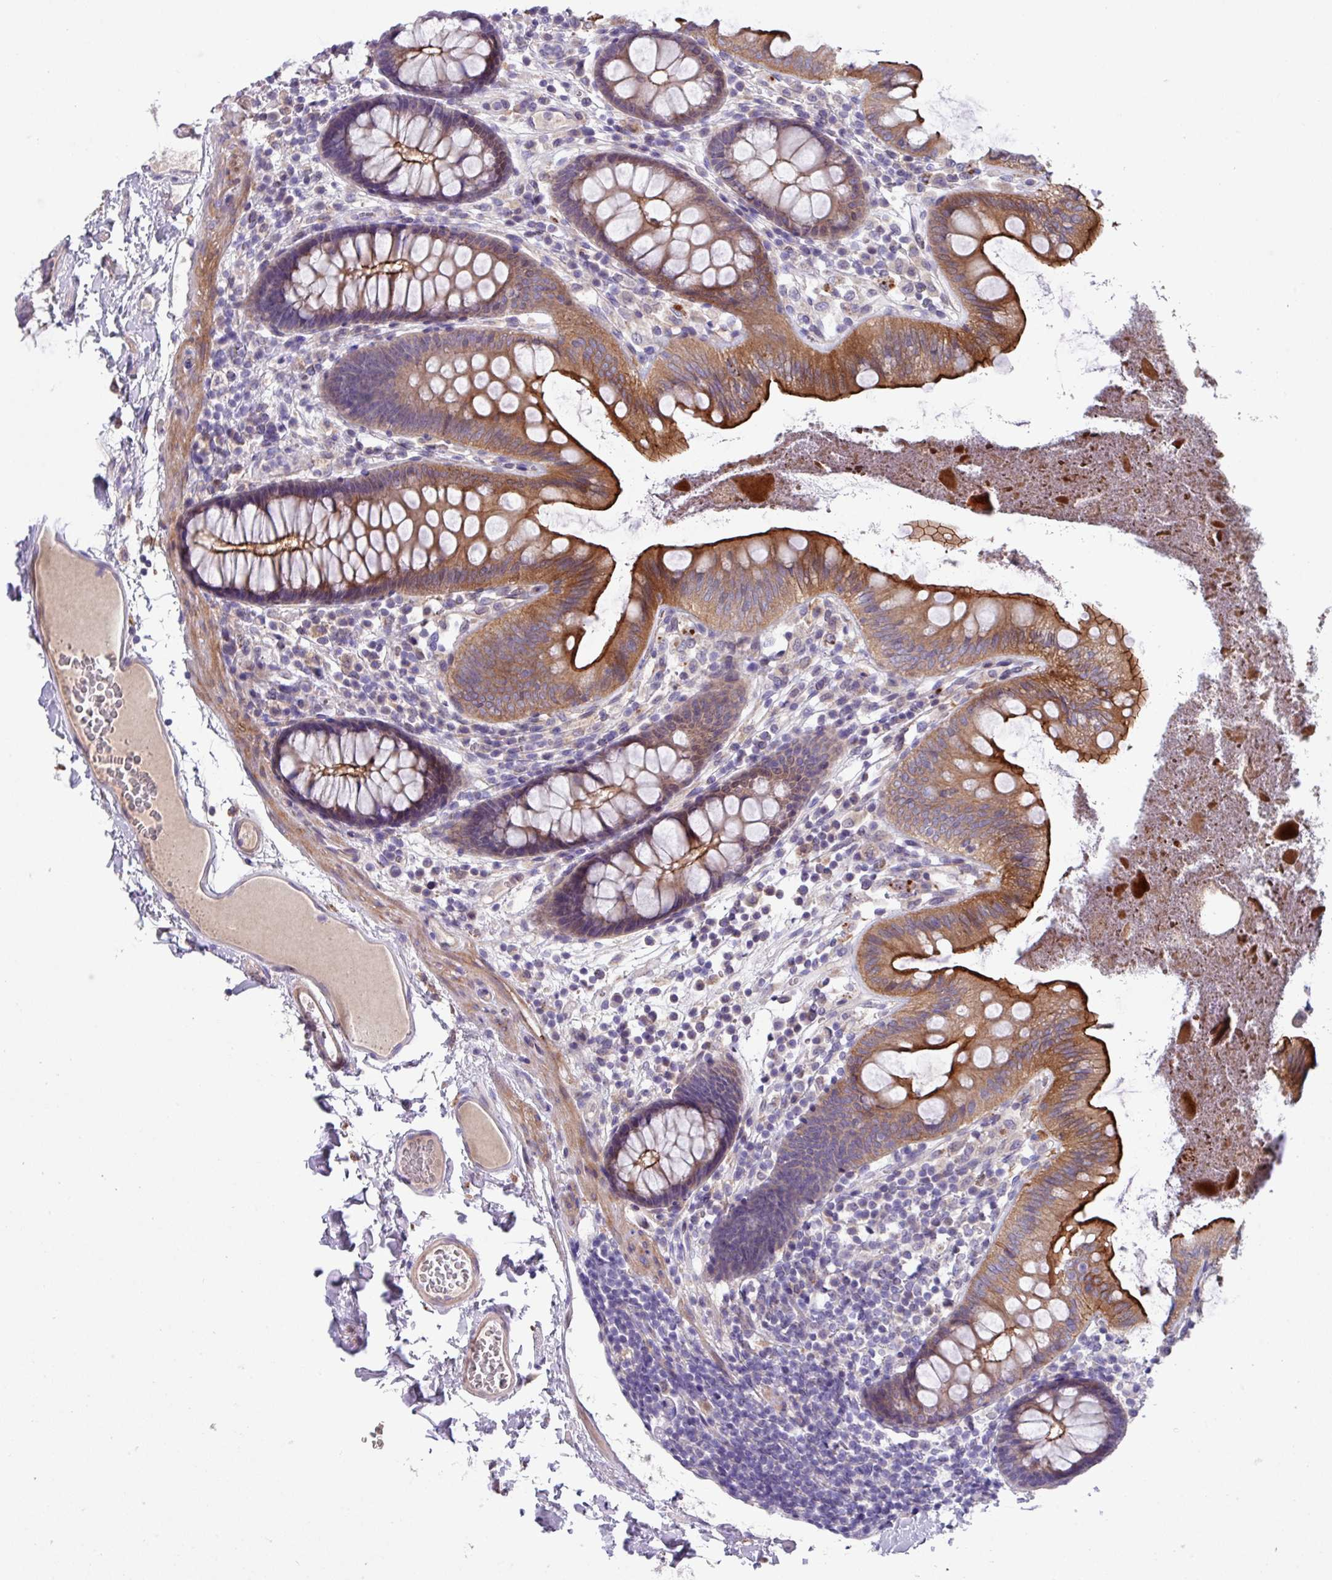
{"staining": {"intensity": "moderate", "quantity": "25%-75%", "location": "cytoplasmic/membranous"}, "tissue": "colon", "cell_type": "Endothelial cells", "image_type": "normal", "snomed": [{"axis": "morphology", "description": "Normal tissue, NOS"}, {"axis": "topography", "description": "Colon"}], "caption": "An IHC photomicrograph of benign tissue is shown. Protein staining in brown labels moderate cytoplasmic/membranous positivity in colon within endothelial cells.", "gene": "IQCJ", "patient": {"sex": "male", "age": 84}}